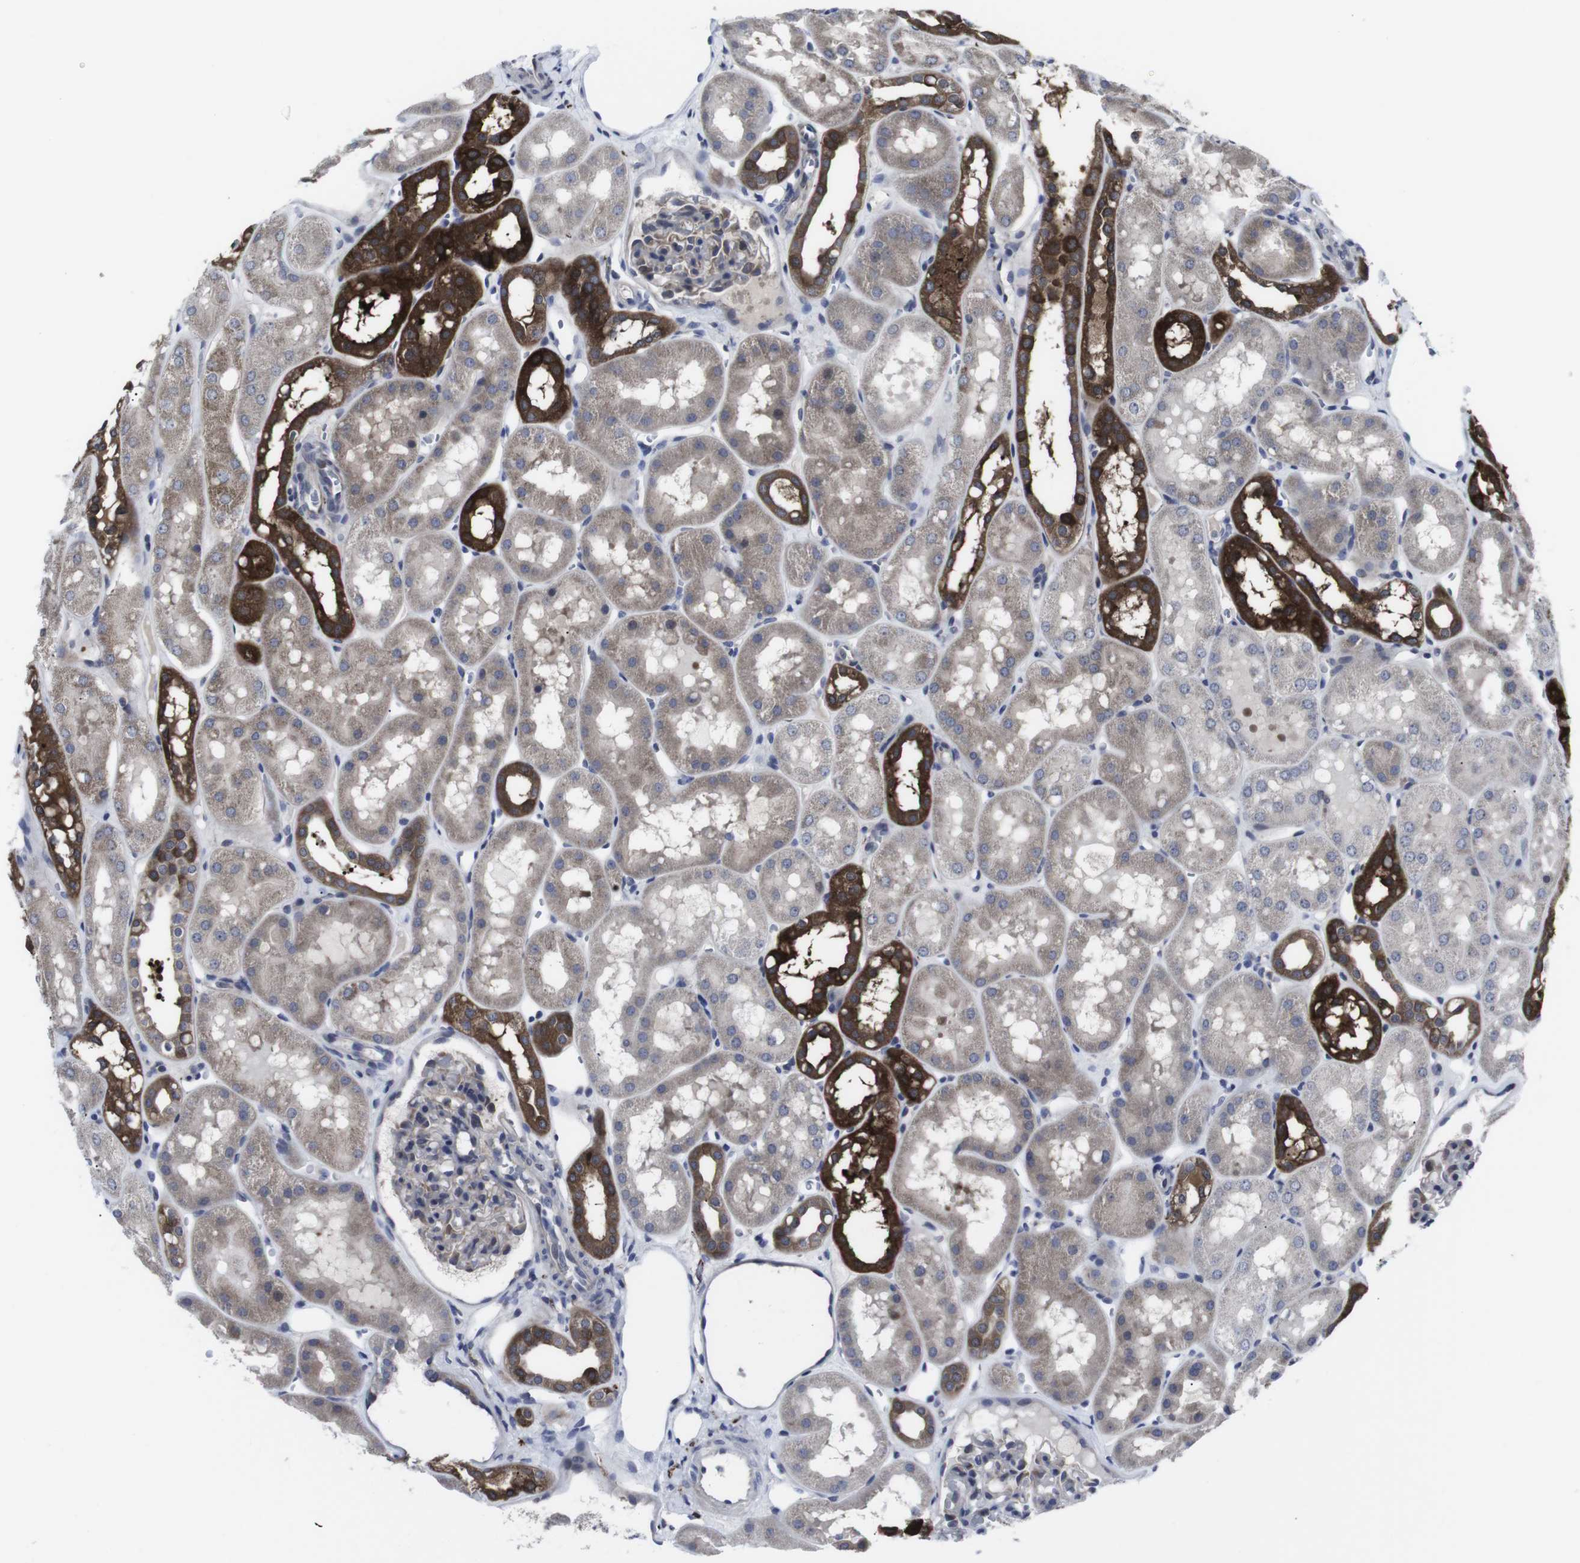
{"staining": {"intensity": "weak", "quantity": "25%-75%", "location": "cytoplasmic/membranous"}, "tissue": "kidney", "cell_type": "Cells in glomeruli", "image_type": "normal", "snomed": [{"axis": "morphology", "description": "Normal tissue, NOS"}, {"axis": "topography", "description": "Kidney"}, {"axis": "topography", "description": "Urinary bladder"}], "caption": "The immunohistochemical stain labels weak cytoplasmic/membranous expression in cells in glomeruli of normal kidney.", "gene": "HPRT1", "patient": {"sex": "male", "age": 16}}